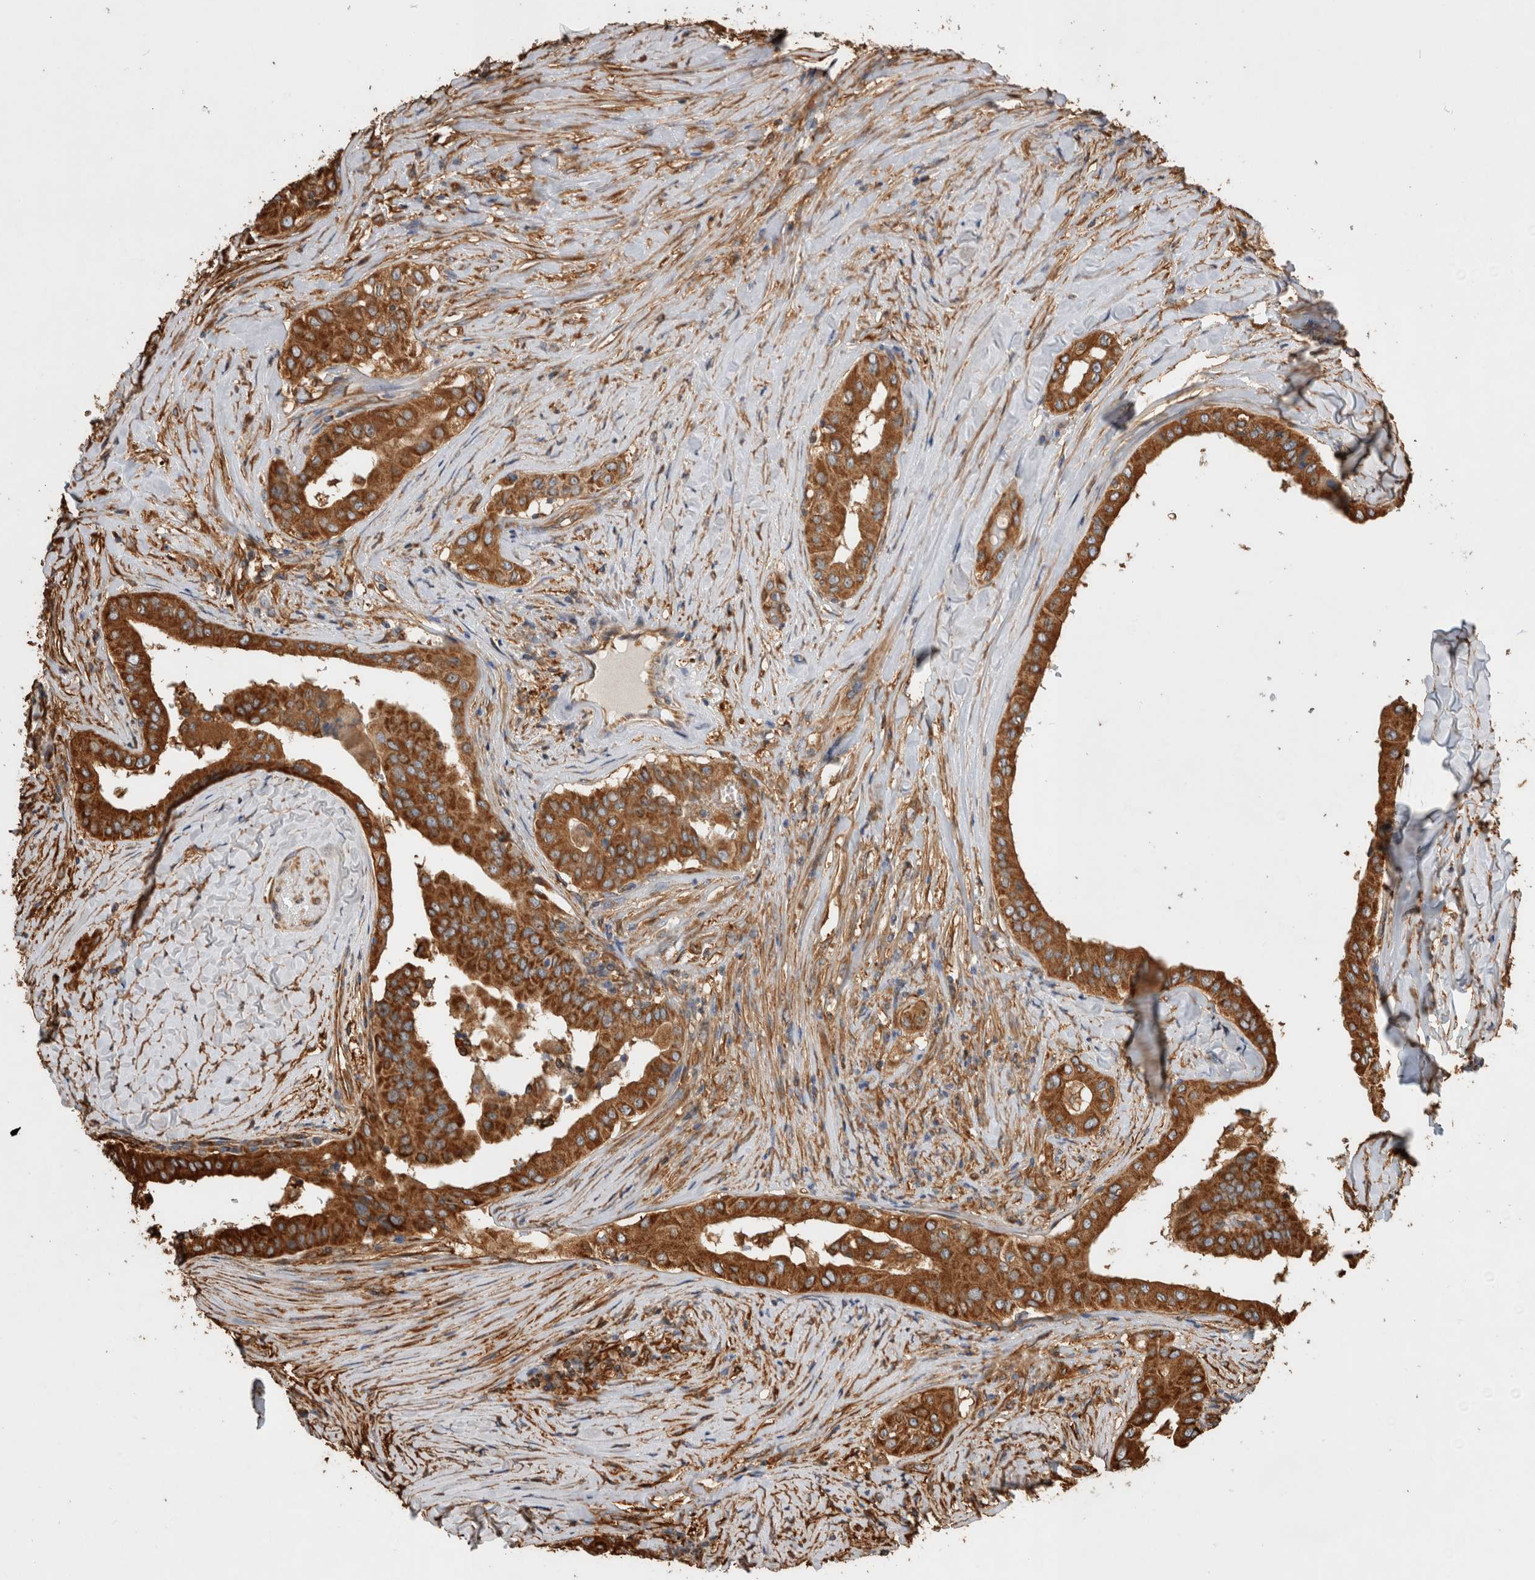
{"staining": {"intensity": "strong", "quantity": ">75%", "location": "cytoplasmic/membranous"}, "tissue": "thyroid cancer", "cell_type": "Tumor cells", "image_type": "cancer", "snomed": [{"axis": "morphology", "description": "Papillary adenocarcinoma, NOS"}, {"axis": "topography", "description": "Thyroid gland"}], "caption": "Protein expression analysis of human papillary adenocarcinoma (thyroid) reveals strong cytoplasmic/membranous positivity in approximately >75% of tumor cells.", "gene": "ZNF397", "patient": {"sex": "male", "age": 33}}